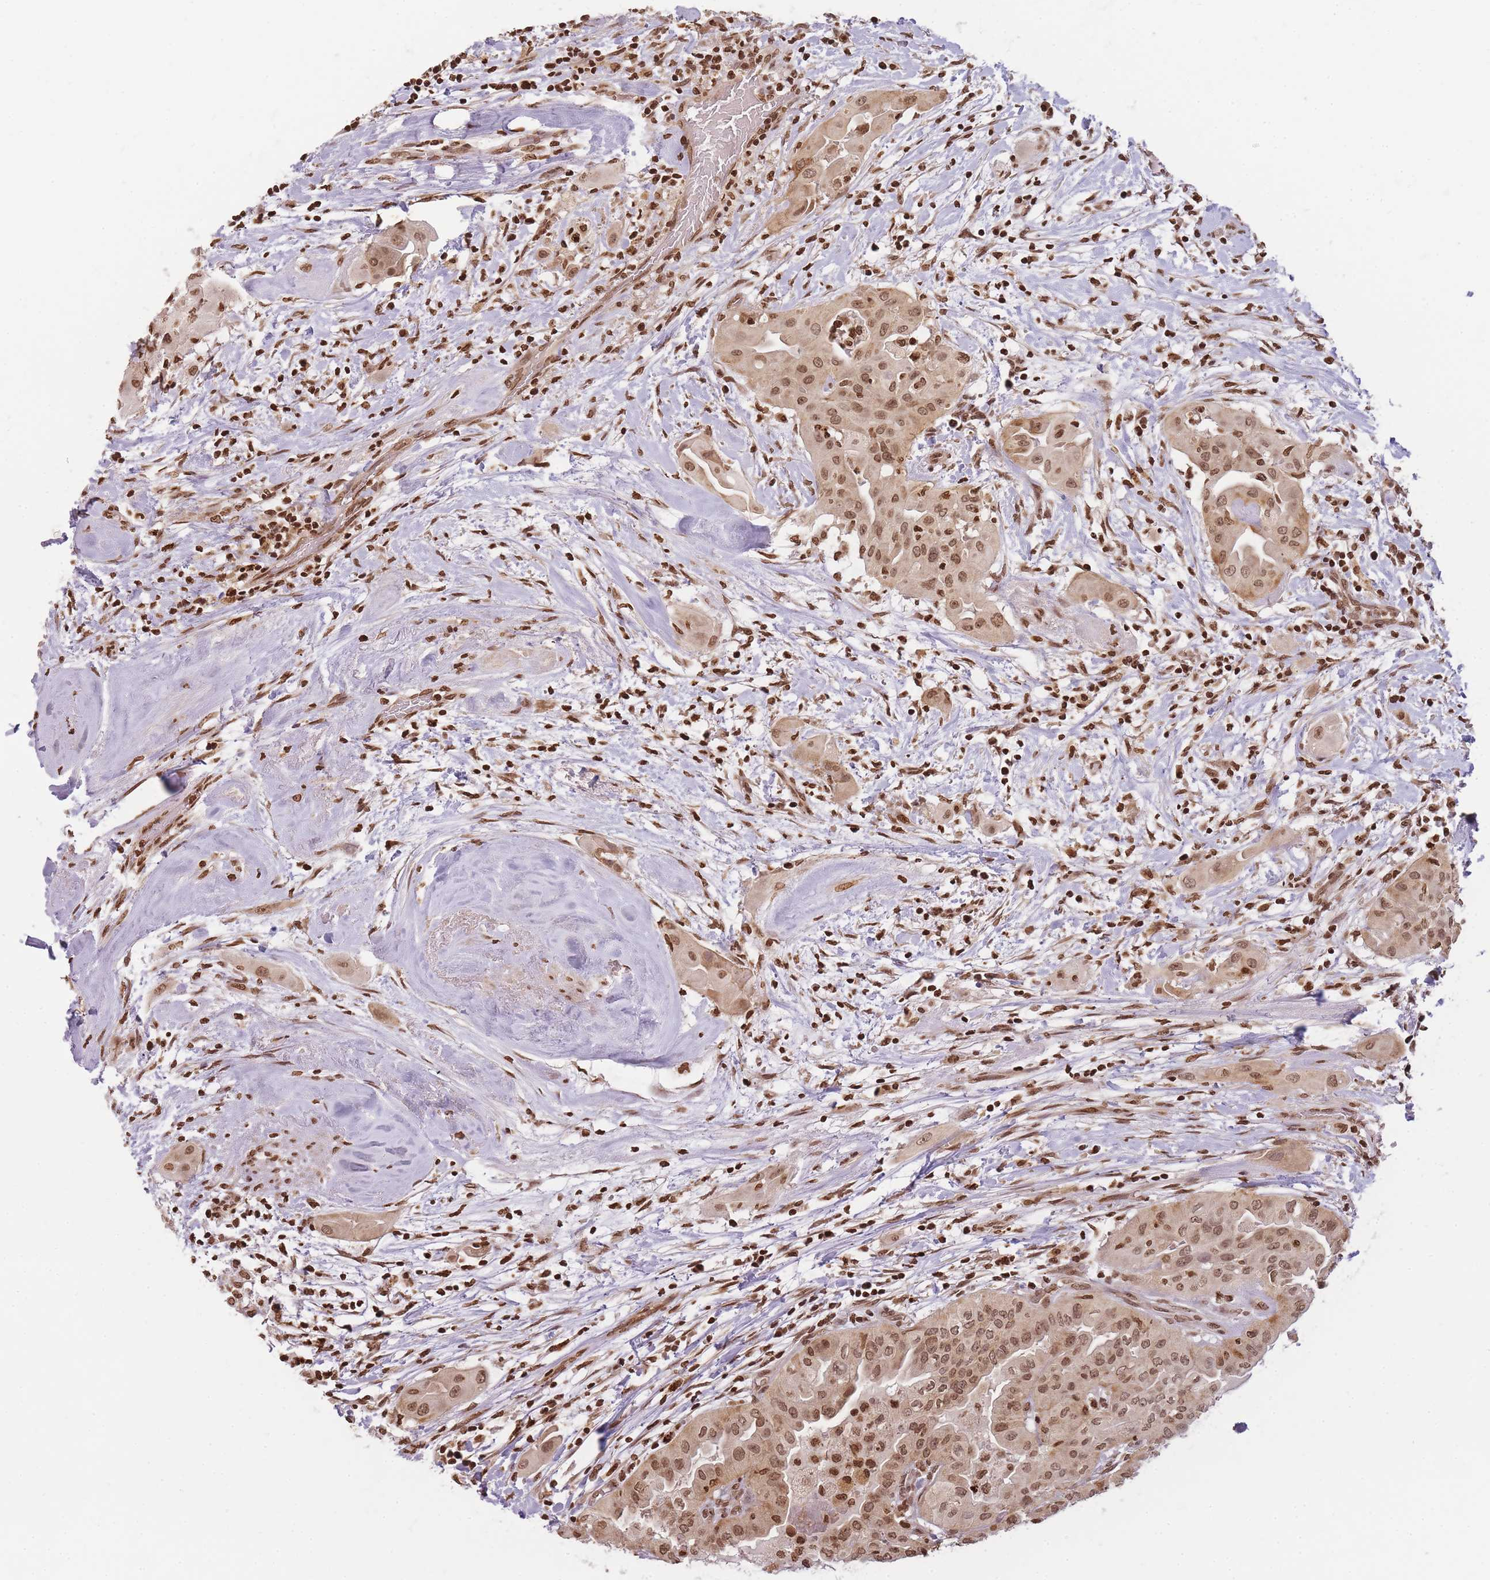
{"staining": {"intensity": "moderate", "quantity": ">75%", "location": "nuclear"}, "tissue": "thyroid cancer", "cell_type": "Tumor cells", "image_type": "cancer", "snomed": [{"axis": "morphology", "description": "Papillary adenocarcinoma, NOS"}, {"axis": "topography", "description": "Thyroid gland"}], "caption": "Brown immunohistochemical staining in human papillary adenocarcinoma (thyroid) reveals moderate nuclear positivity in approximately >75% of tumor cells. The protein of interest is stained brown, and the nuclei are stained in blue (DAB (3,3'-diaminobenzidine) IHC with brightfield microscopy, high magnification).", "gene": "WWTR1", "patient": {"sex": "female", "age": 59}}